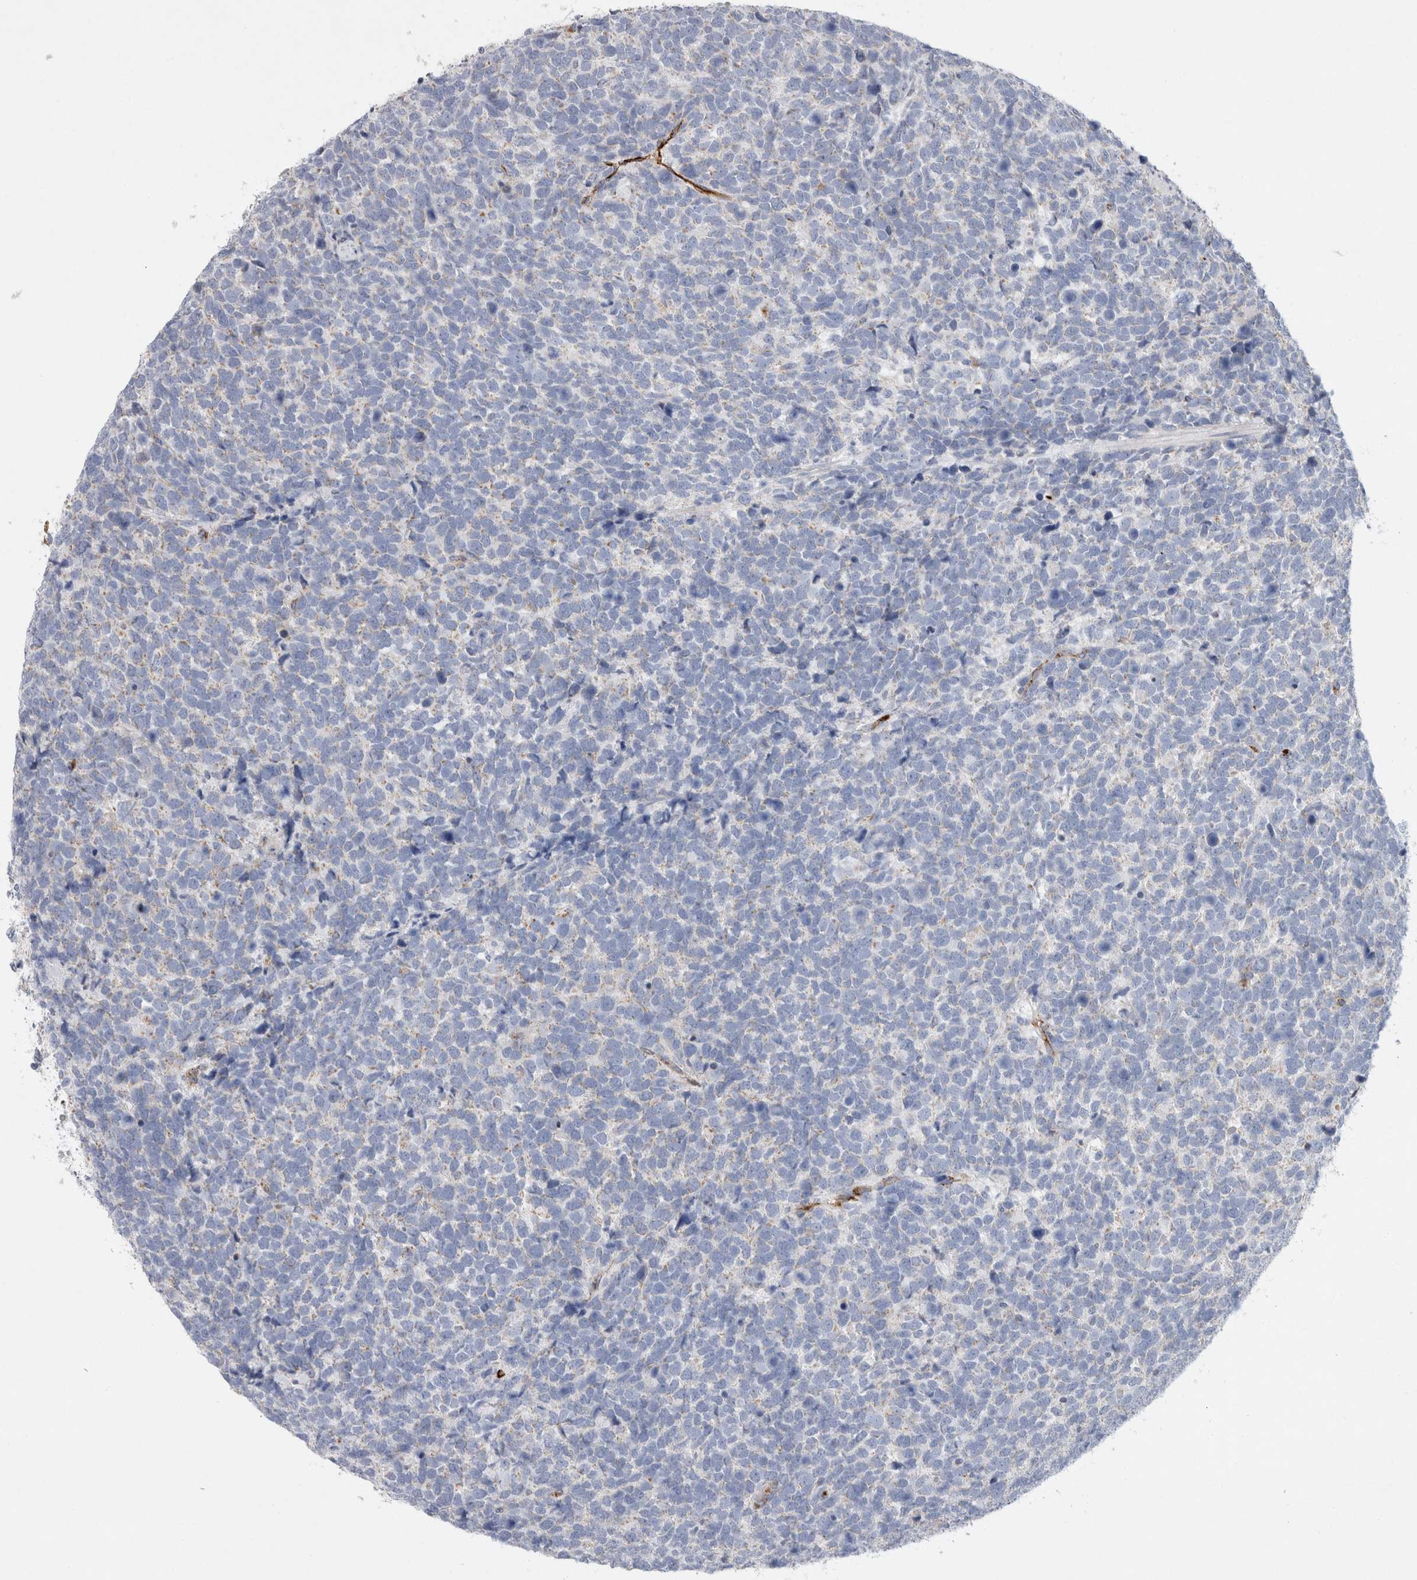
{"staining": {"intensity": "weak", "quantity": "25%-75%", "location": "cytoplasmic/membranous"}, "tissue": "urothelial cancer", "cell_type": "Tumor cells", "image_type": "cancer", "snomed": [{"axis": "morphology", "description": "Urothelial carcinoma, High grade"}, {"axis": "topography", "description": "Urinary bladder"}], "caption": "An image showing weak cytoplasmic/membranous positivity in about 25%-75% of tumor cells in high-grade urothelial carcinoma, as visualized by brown immunohistochemical staining.", "gene": "IARS2", "patient": {"sex": "female", "age": 82}}